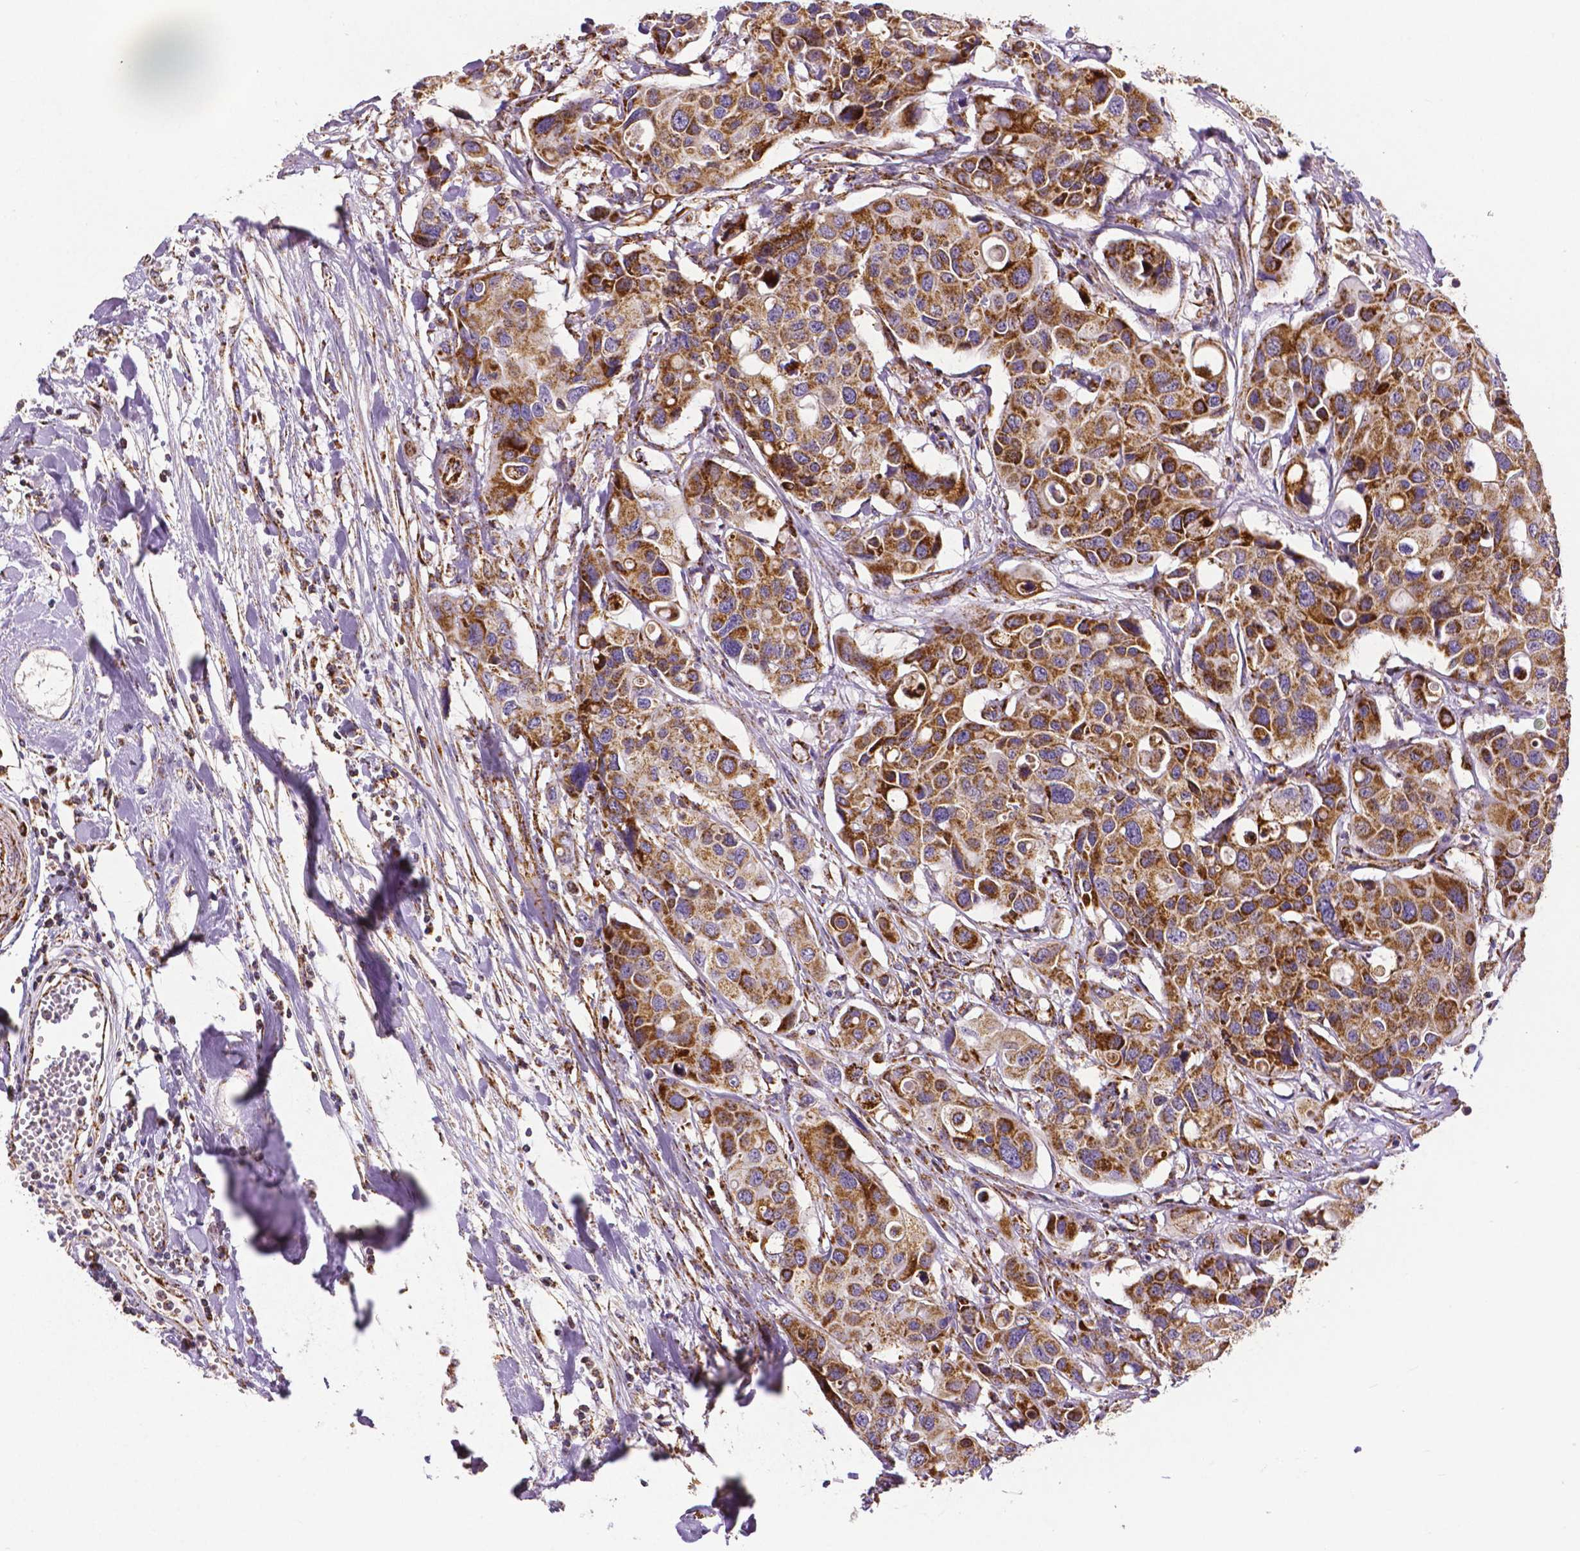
{"staining": {"intensity": "moderate", "quantity": ">75%", "location": "cytoplasmic/membranous"}, "tissue": "colorectal cancer", "cell_type": "Tumor cells", "image_type": "cancer", "snomed": [{"axis": "morphology", "description": "Adenocarcinoma, NOS"}, {"axis": "topography", "description": "Colon"}], "caption": "Moderate cytoplasmic/membranous expression for a protein is appreciated in about >75% of tumor cells of colorectal adenocarcinoma using IHC.", "gene": "MACC1", "patient": {"sex": "male", "age": 77}}